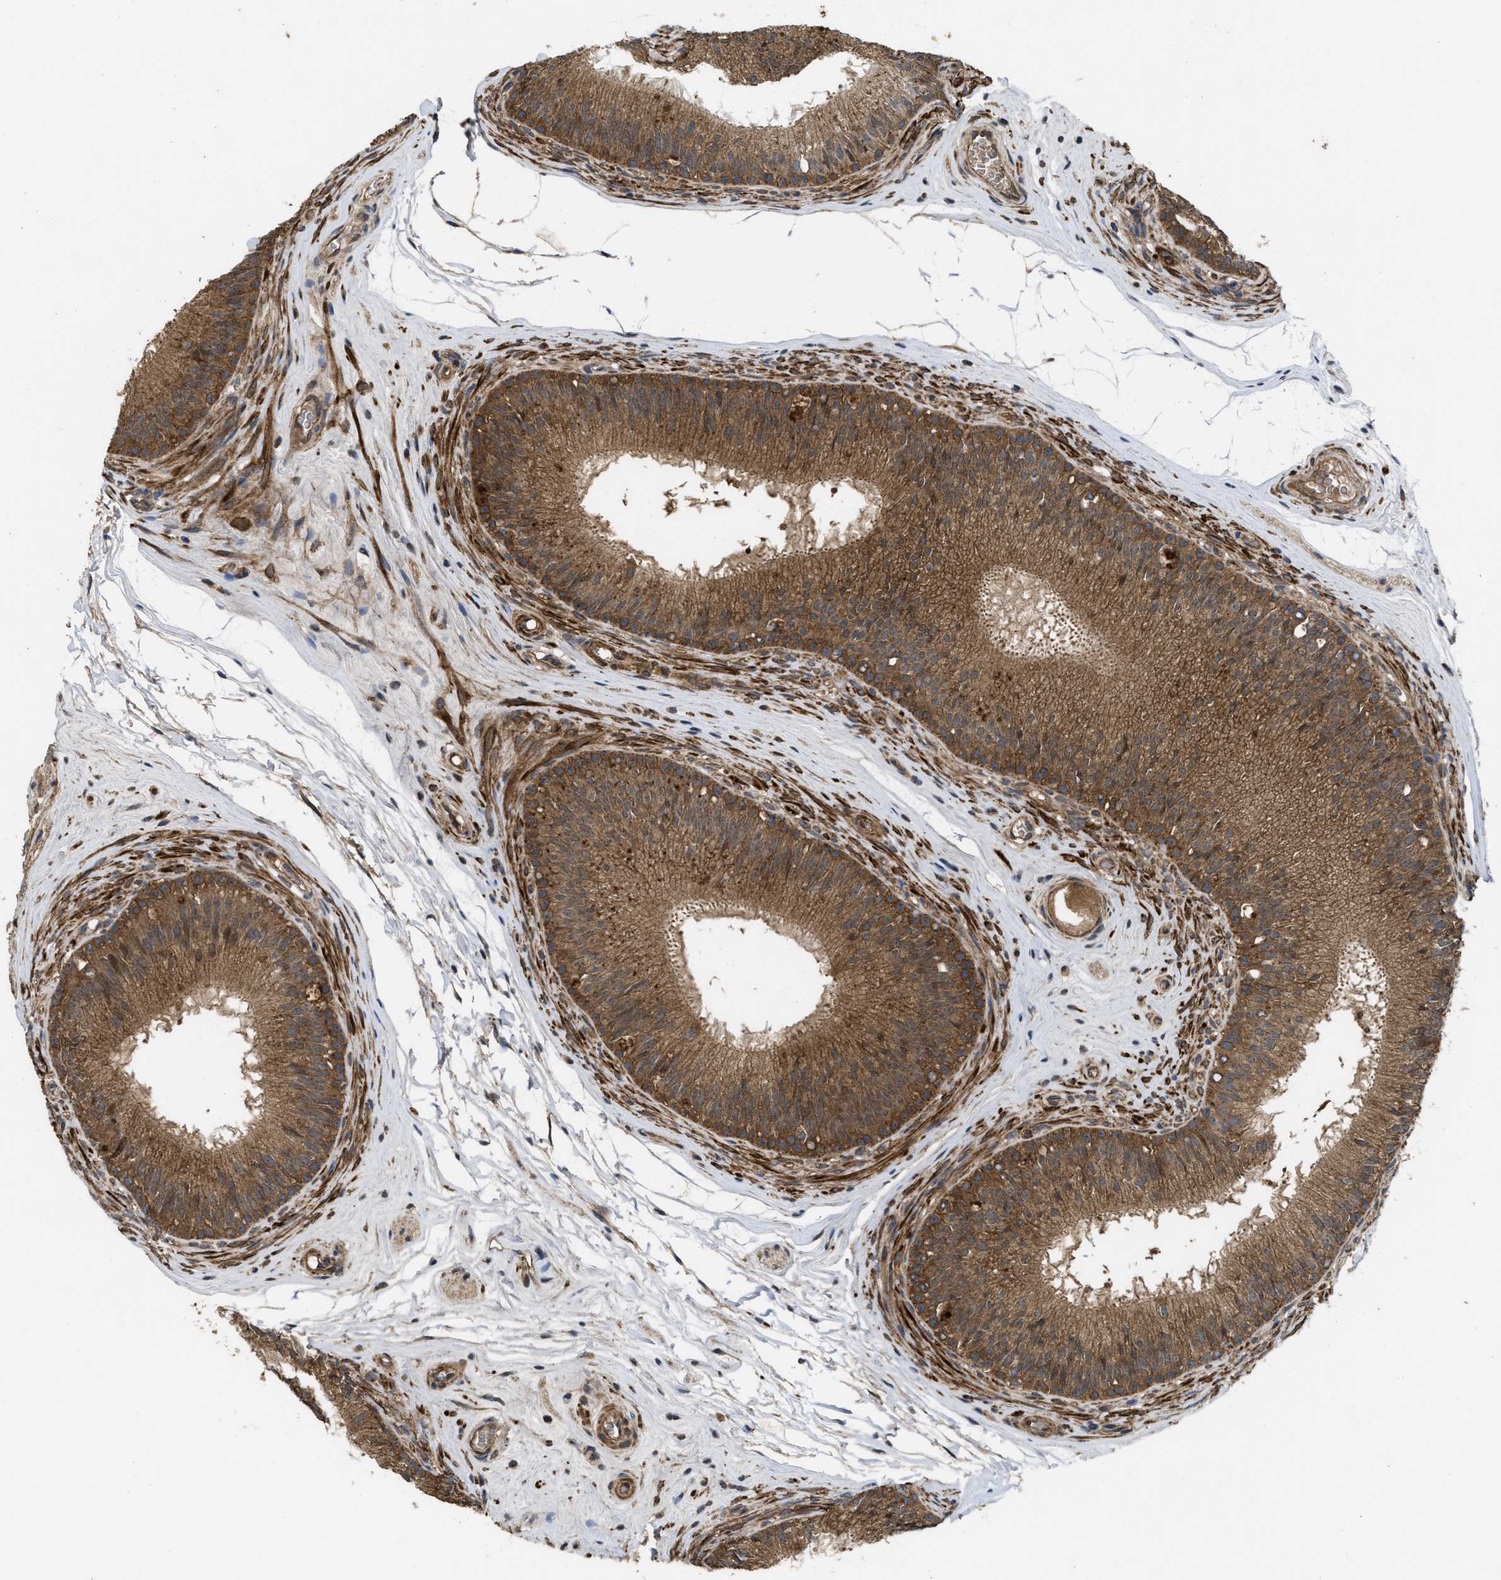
{"staining": {"intensity": "moderate", "quantity": ">75%", "location": "cytoplasmic/membranous"}, "tissue": "epididymis", "cell_type": "Glandular cells", "image_type": "normal", "snomed": [{"axis": "morphology", "description": "Normal tissue, NOS"}, {"axis": "topography", "description": "Testis"}, {"axis": "topography", "description": "Epididymis"}], "caption": "Immunohistochemistry (IHC) image of normal epididymis: human epididymis stained using immunohistochemistry (IHC) displays medium levels of moderate protein expression localized specifically in the cytoplasmic/membranous of glandular cells, appearing as a cytoplasmic/membranous brown color.", "gene": "FZD6", "patient": {"sex": "male", "age": 36}}